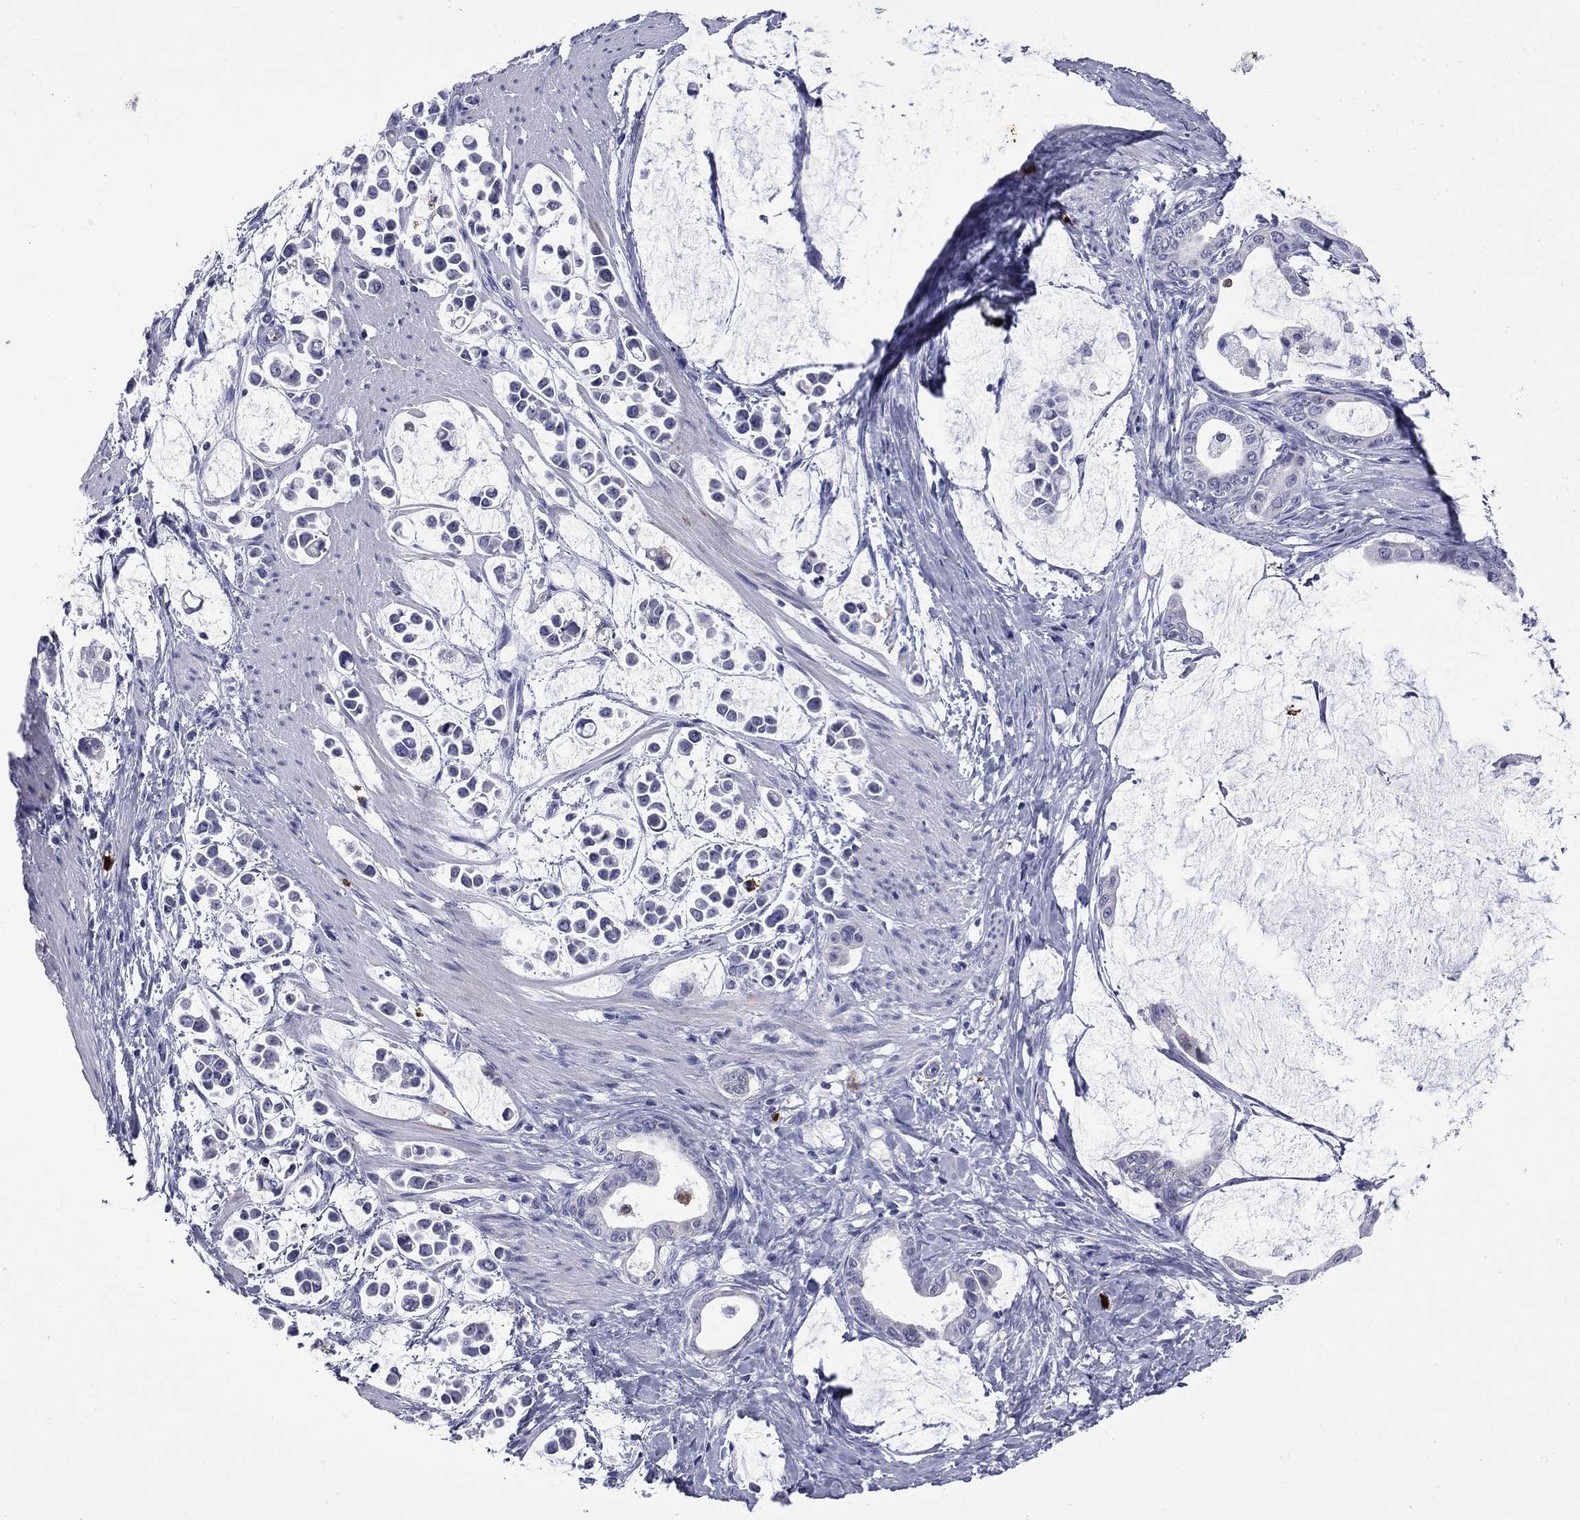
{"staining": {"intensity": "negative", "quantity": "none", "location": "none"}, "tissue": "stomach cancer", "cell_type": "Tumor cells", "image_type": "cancer", "snomed": [{"axis": "morphology", "description": "Adenocarcinoma, NOS"}, {"axis": "topography", "description": "Stomach"}], "caption": "A high-resolution micrograph shows immunohistochemistry (IHC) staining of adenocarcinoma (stomach), which exhibits no significant positivity in tumor cells.", "gene": "TRIM29", "patient": {"sex": "male", "age": 82}}